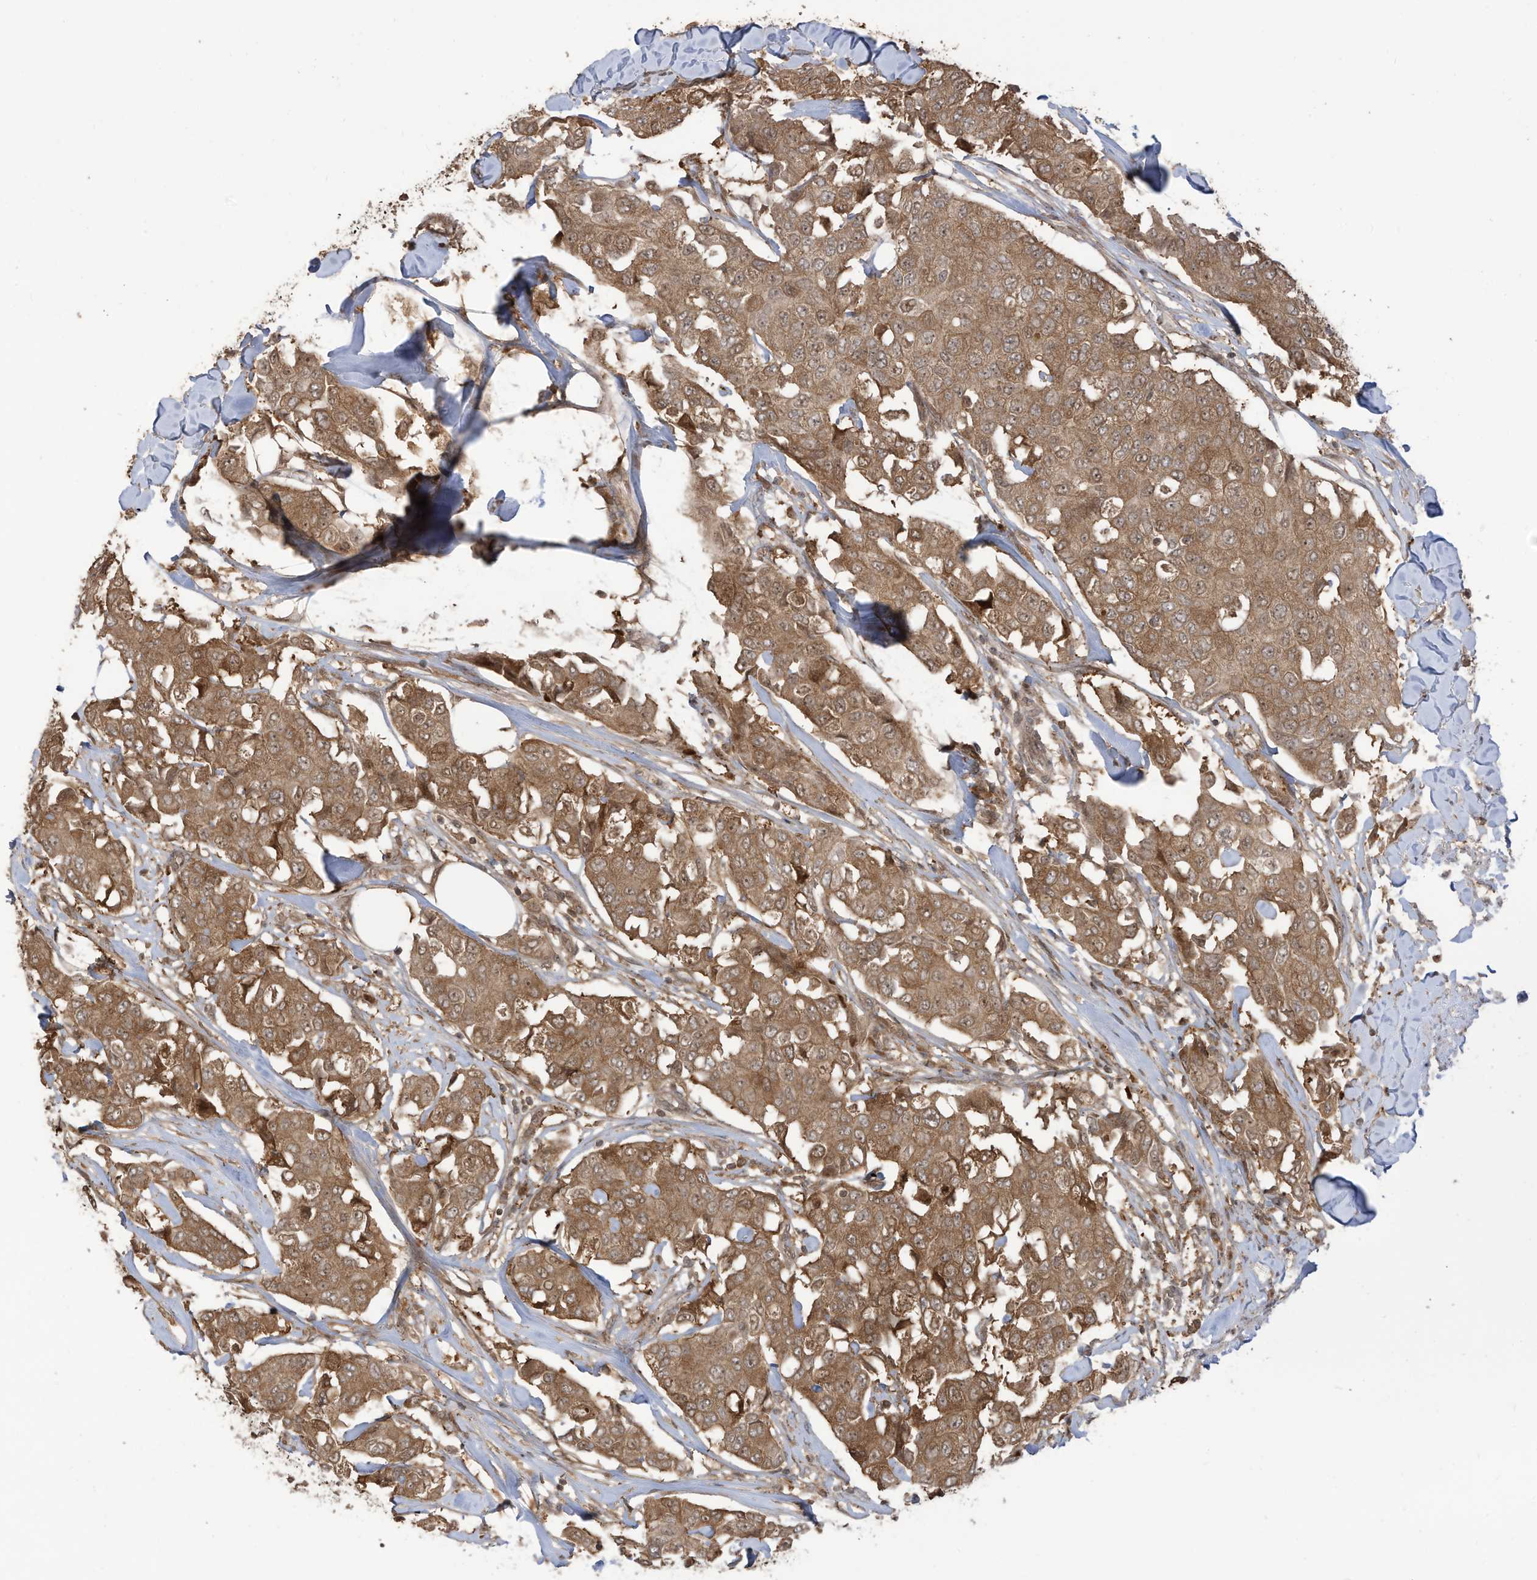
{"staining": {"intensity": "moderate", "quantity": ">75%", "location": "cytoplasmic/membranous"}, "tissue": "breast cancer", "cell_type": "Tumor cells", "image_type": "cancer", "snomed": [{"axis": "morphology", "description": "Duct carcinoma"}, {"axis": "topography", "description": "Breast"}], "caption": "Protein expression analysis of human breast cancer (infiltrating ductal carcinoma) reveals moderate cytoplasmic/membranous expression in about >75% of tumor cells. (DAB IHC with brightfield microscopy, high magnification).", "gene": "CARF", "patient": {"sex": "female", "age": 80}}